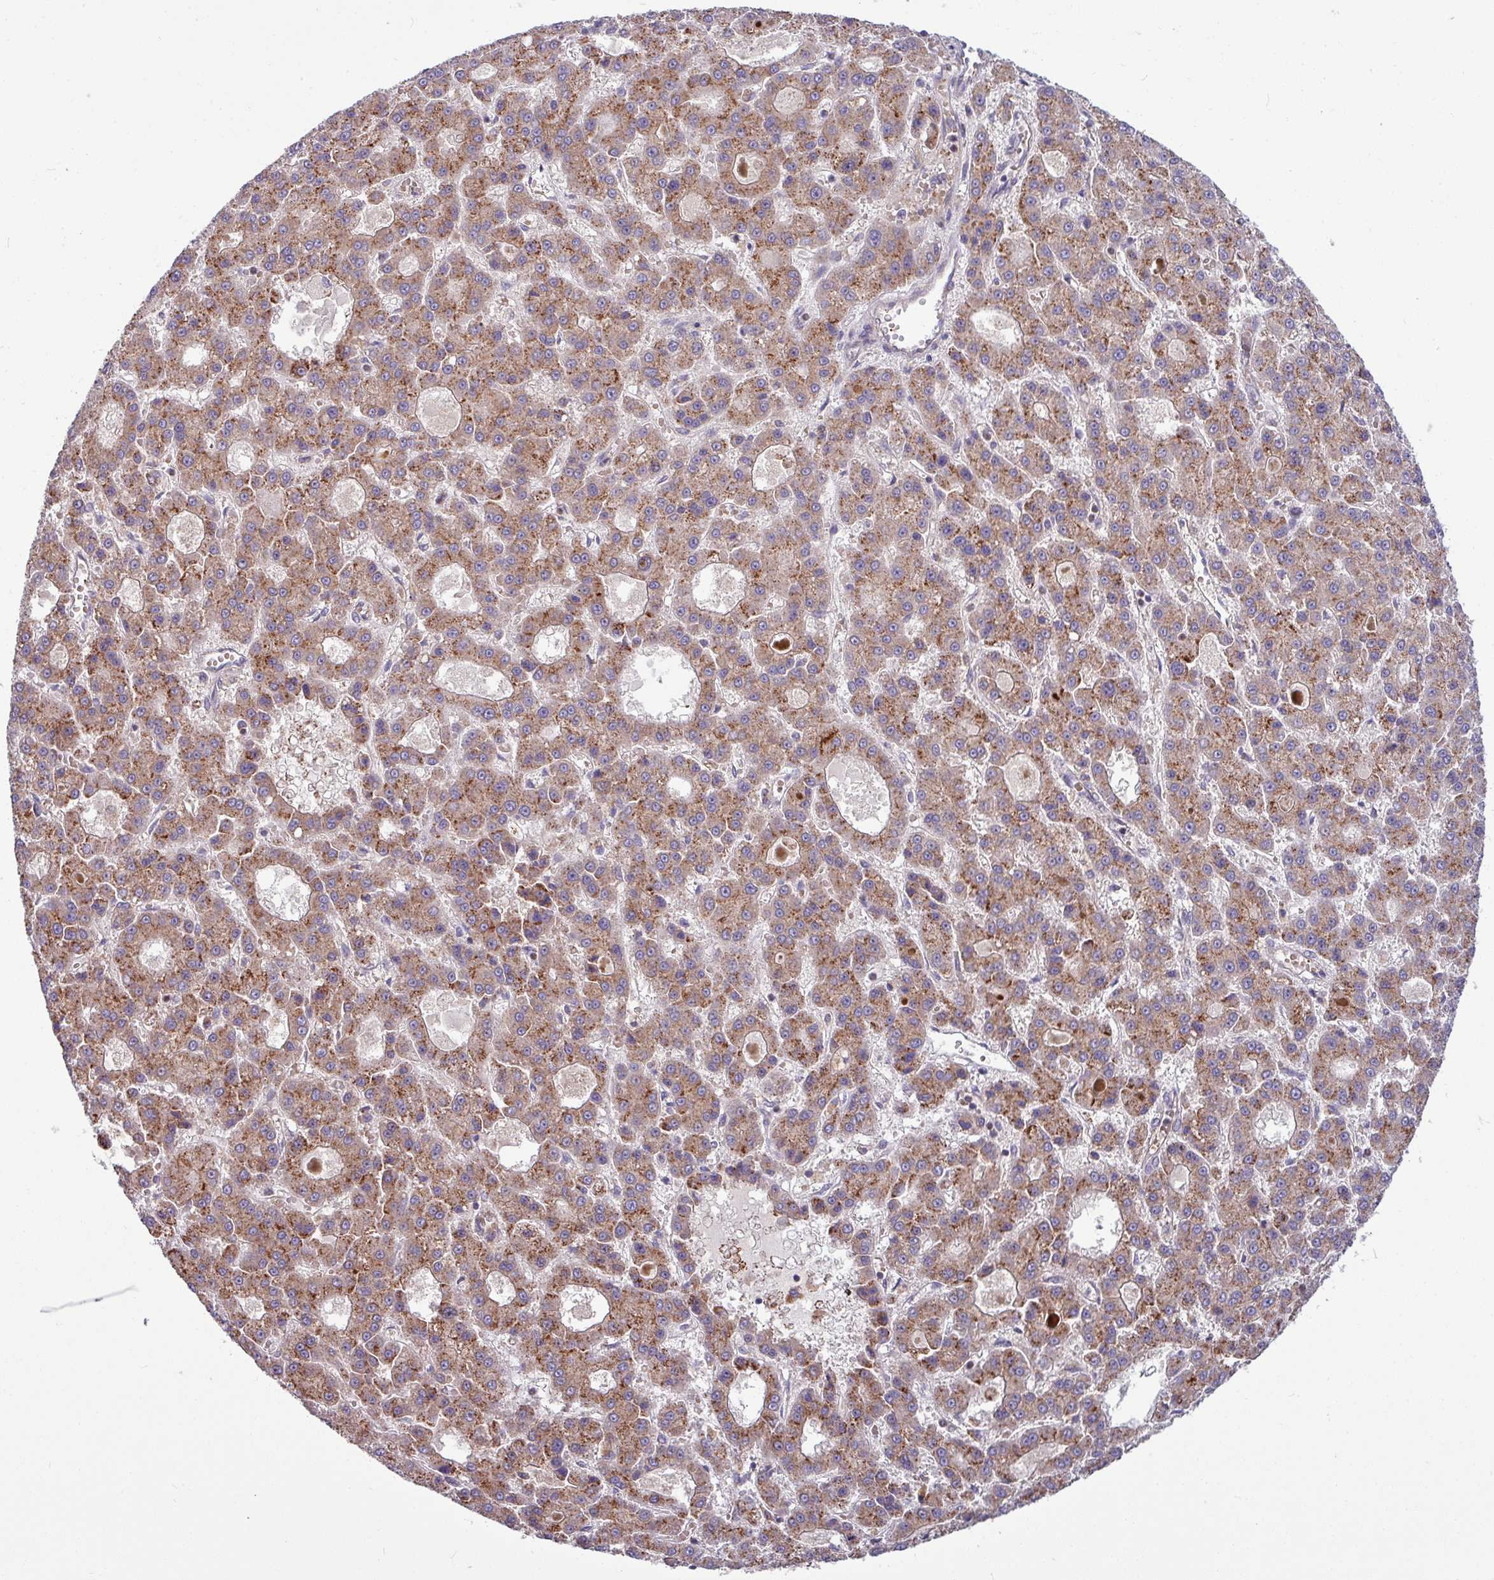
{"staining": {"intensity": "moderate", "quantity": ">75%", "location": "cytoplasmic/membranous"}, "tissue": "liver cancer", "cell_type": "Tumor cells", "image_type": "cancer", "snomed": [{"axis": "morphology", "description": "Carcinoma, Hepatocellular, NOS"}, {"axis": "topography", "description": "Liver"}], "caption": "The image demonstrates immunohistochemical staining of liver hepatocellular carcinoma. There is moderate cytoplasmic/membranous positivity is appreciated in approximately >75% of tumor cells. The protein of interest is shown in brown color, while the nuclei are stained blue.", "gene": "LSM12", "patient": {"sex": "male", "age": 70}}